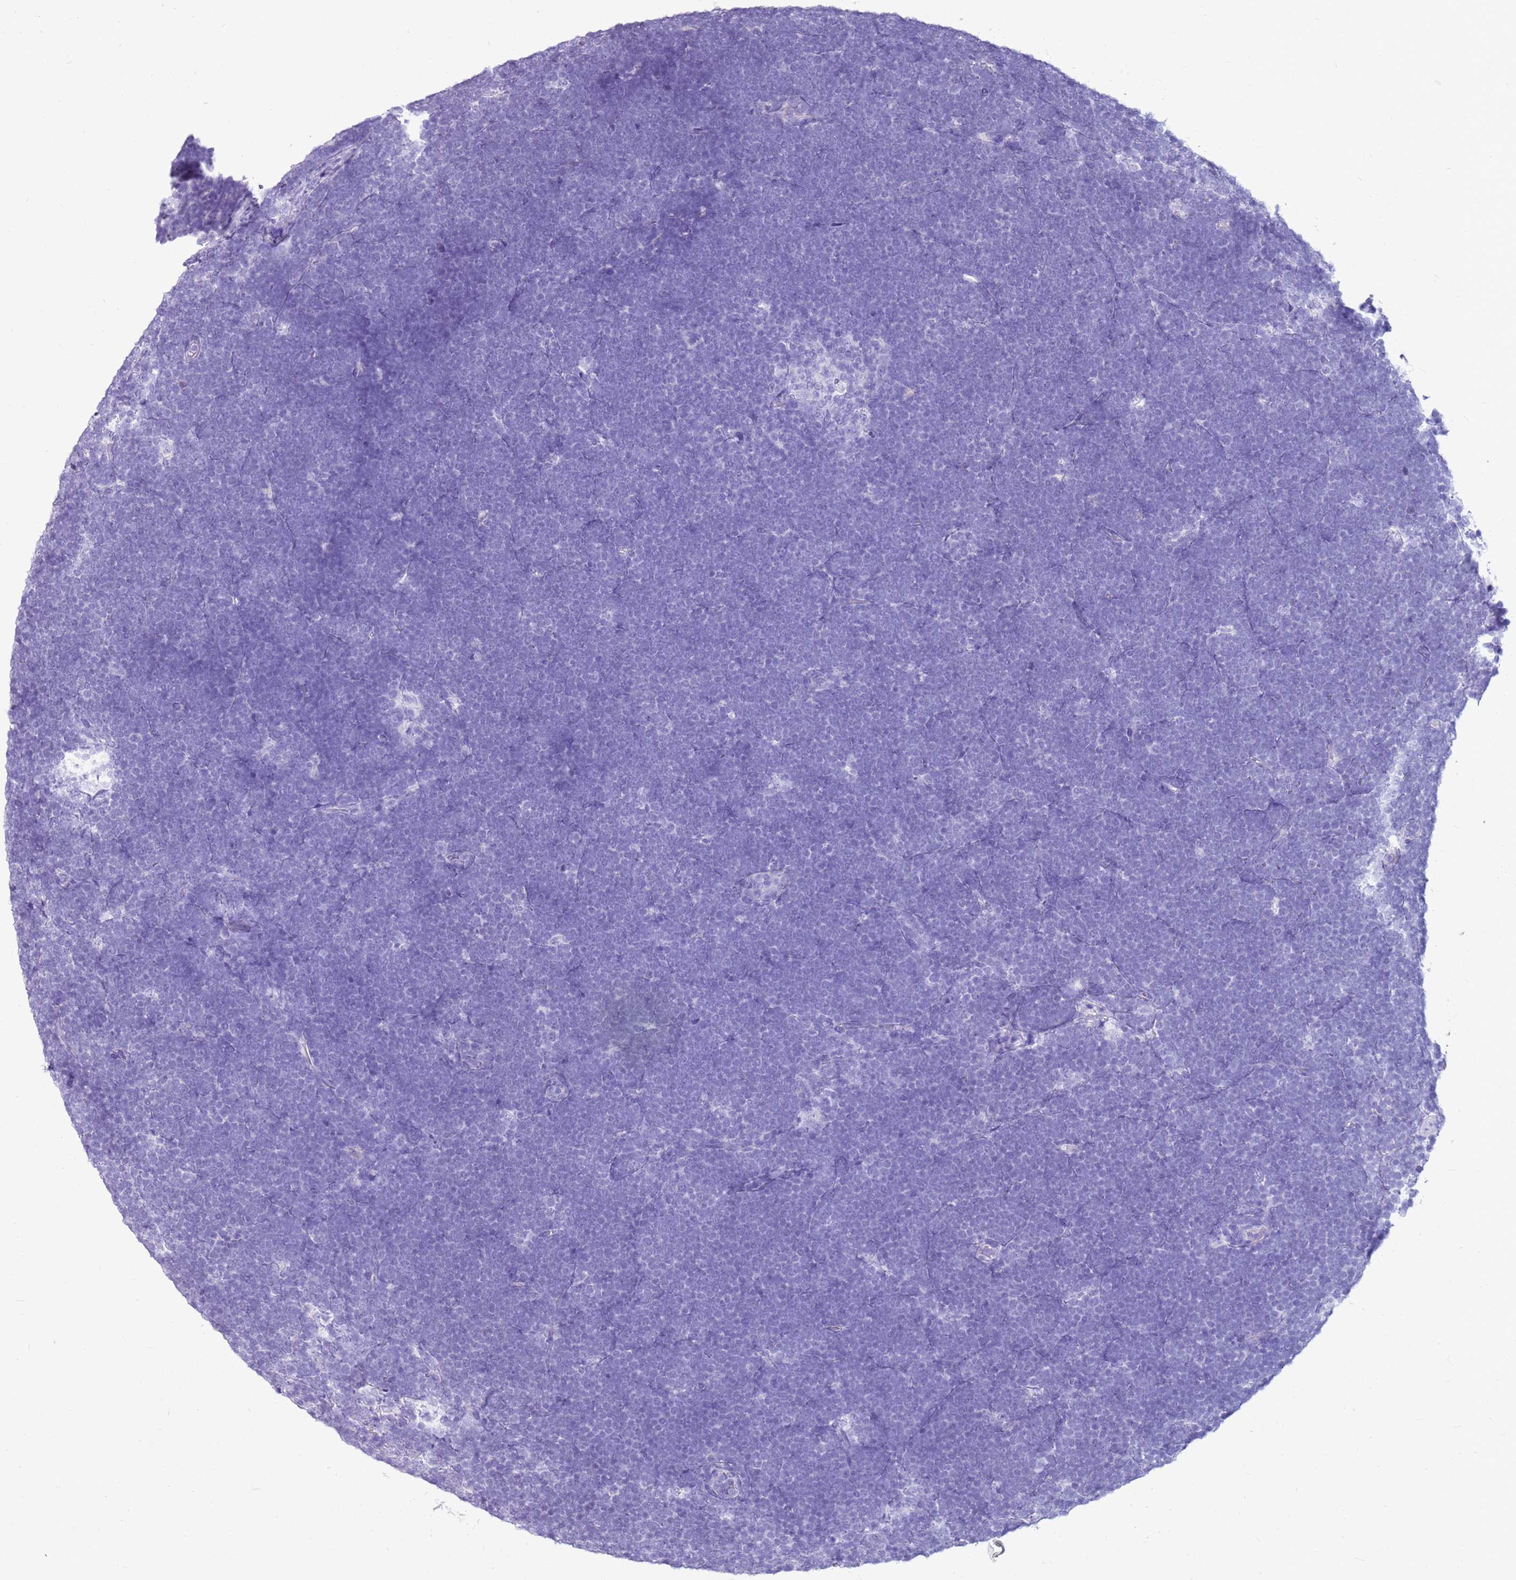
{"staining": {"intensity": "negative", "quantity": "none", "location": "none"}, "tissue": "lymphoma", "cell_type": "Tumor cells", "image_type": "cancer", "snomed": [{"axis": "morphology", "description": "Malignant lymphoma, non-Hodgkin's type, High grade"}, {"axis": "topography", "description": "Lymph node"}], "caption": "High power microscopy histopathology image of an immunohistochemistry (IHC) image of lymphoma, revealing no significant expression in tumor cells.", "gene": "CA8", "patient": {"sex": "male", "age": 13}}